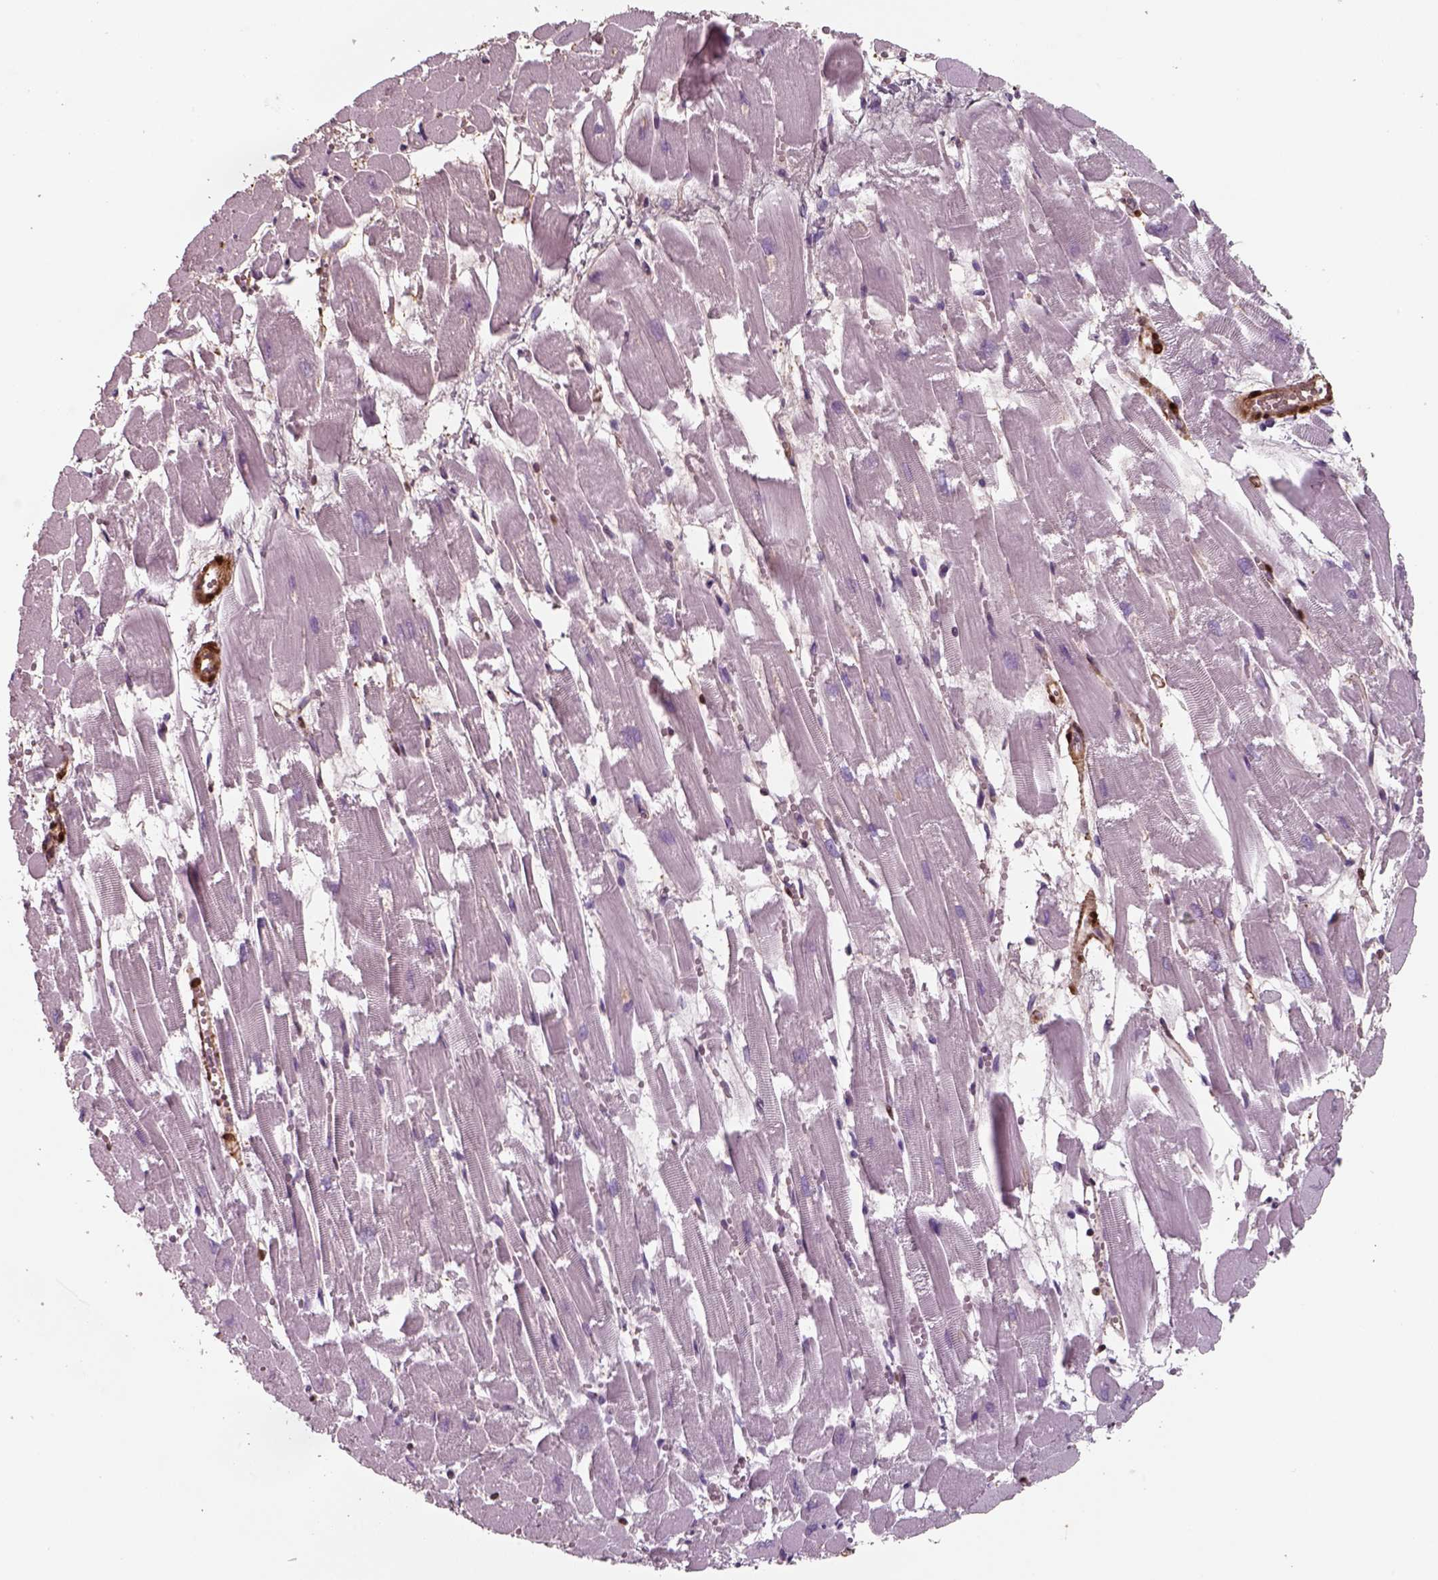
{"staining": {"intensity": "negative", "quantity": "none", "location": "none"}, "tissue": "heart muscle", "cell_type": "Cardiomyocytes", "image_type": "normal", "snomed": [{"axis": "morphology", "description": "Normal tissue, NOS"}, {"axis": "topography", "description": "Heart"}], "caption": "This is a photomicrograph of immunohistochemistry staining of benign heart muscle, which shows no positivity in cardiomyocytes.", "gene": "ISYNA1", "patient": {"sex": "female", "age": 52}}